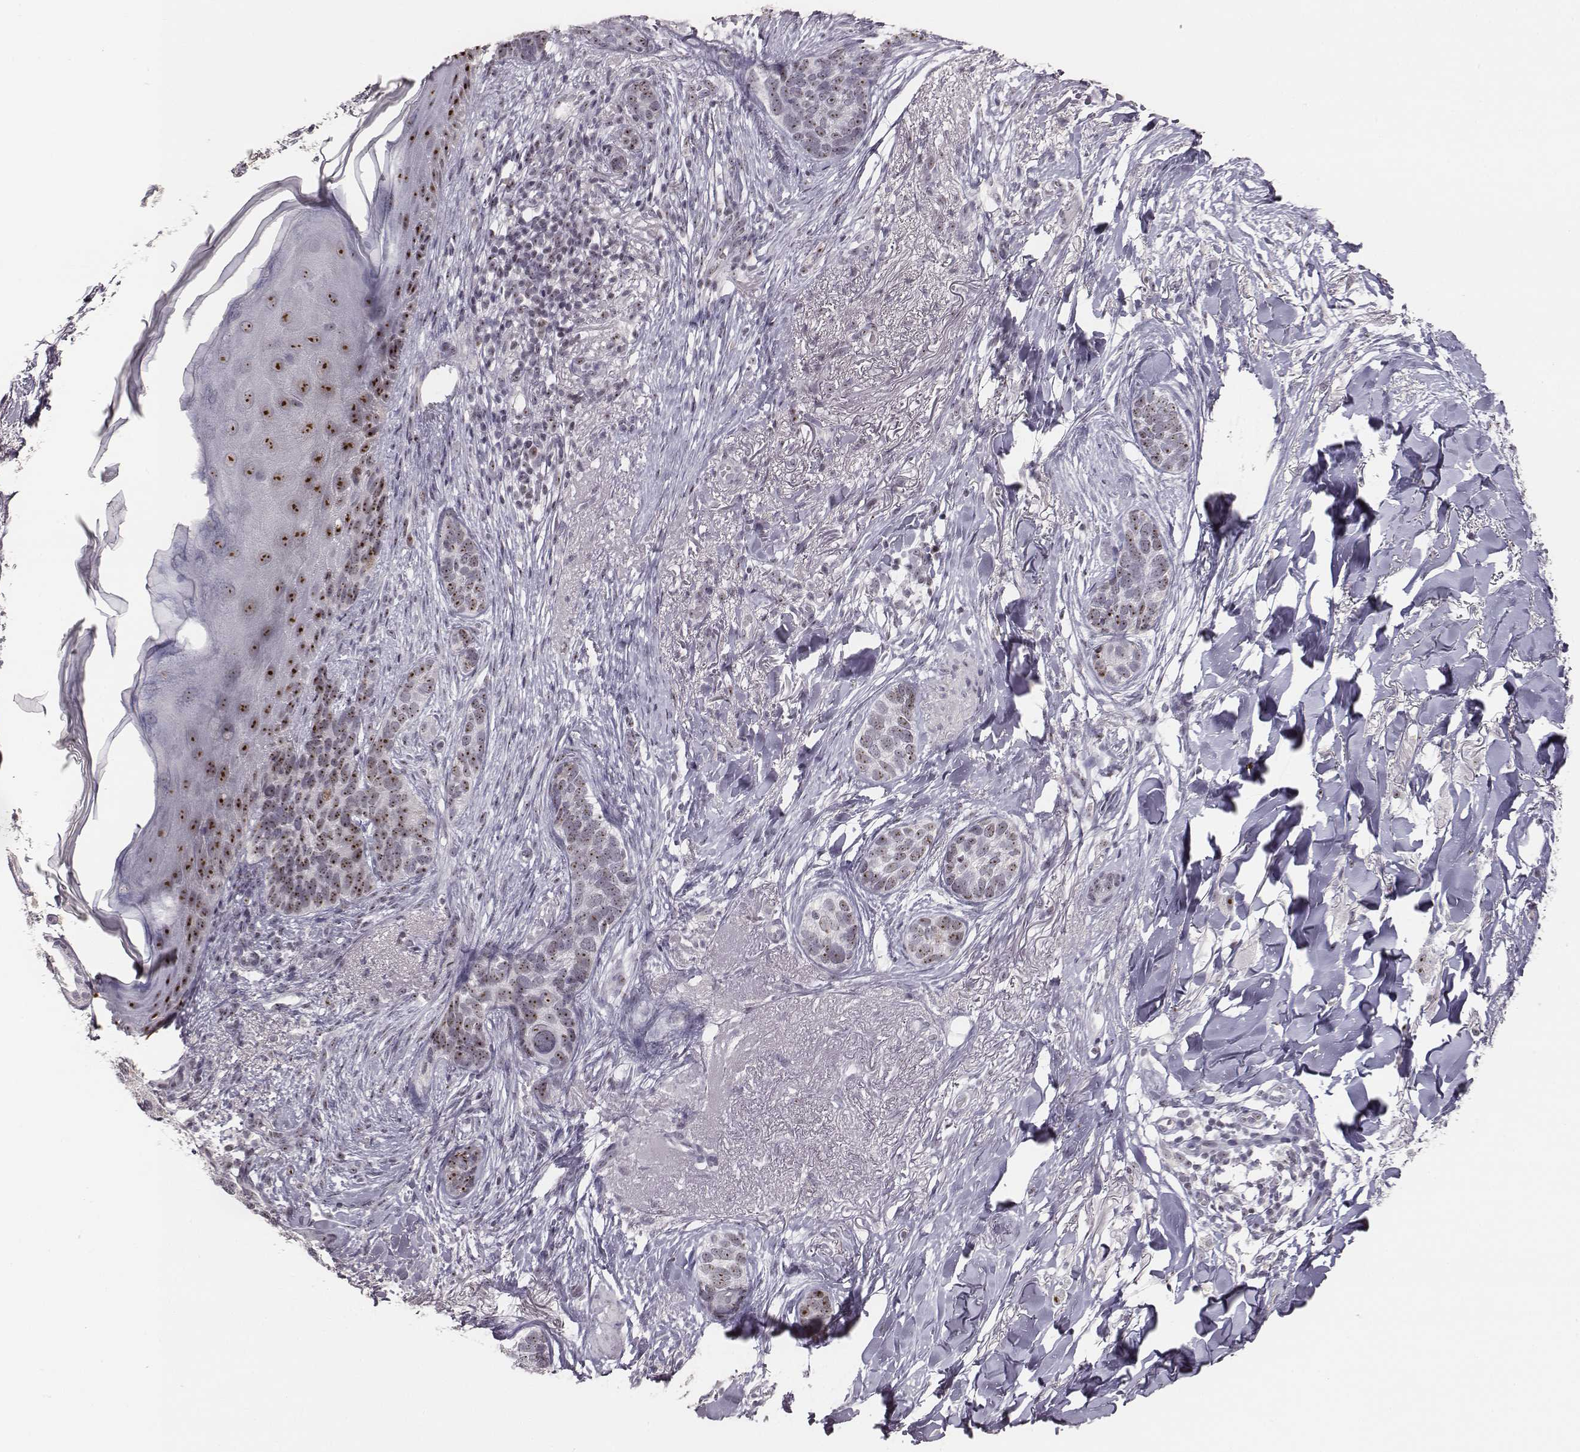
{"staining": {"intensity": "strong", "quantity": ">75%", "location": "nuclear"}, "tissue": "skin cancer", "cell_type": "Tumor cells", "image_type": "cancer", "snomed": [{"axis": "morphology", "description": "Normal tissue, NOS"}, {"axis": "morphology", "description": "Basal cell carcinoma"}, {"axis": "topography", "description": "Skin"}], "caption": "Human skin cancer stained with a protein marker displays strong staining in tumor cells.", "gene": "NIFK", "patient": {"sex": "male", "age": 84}}